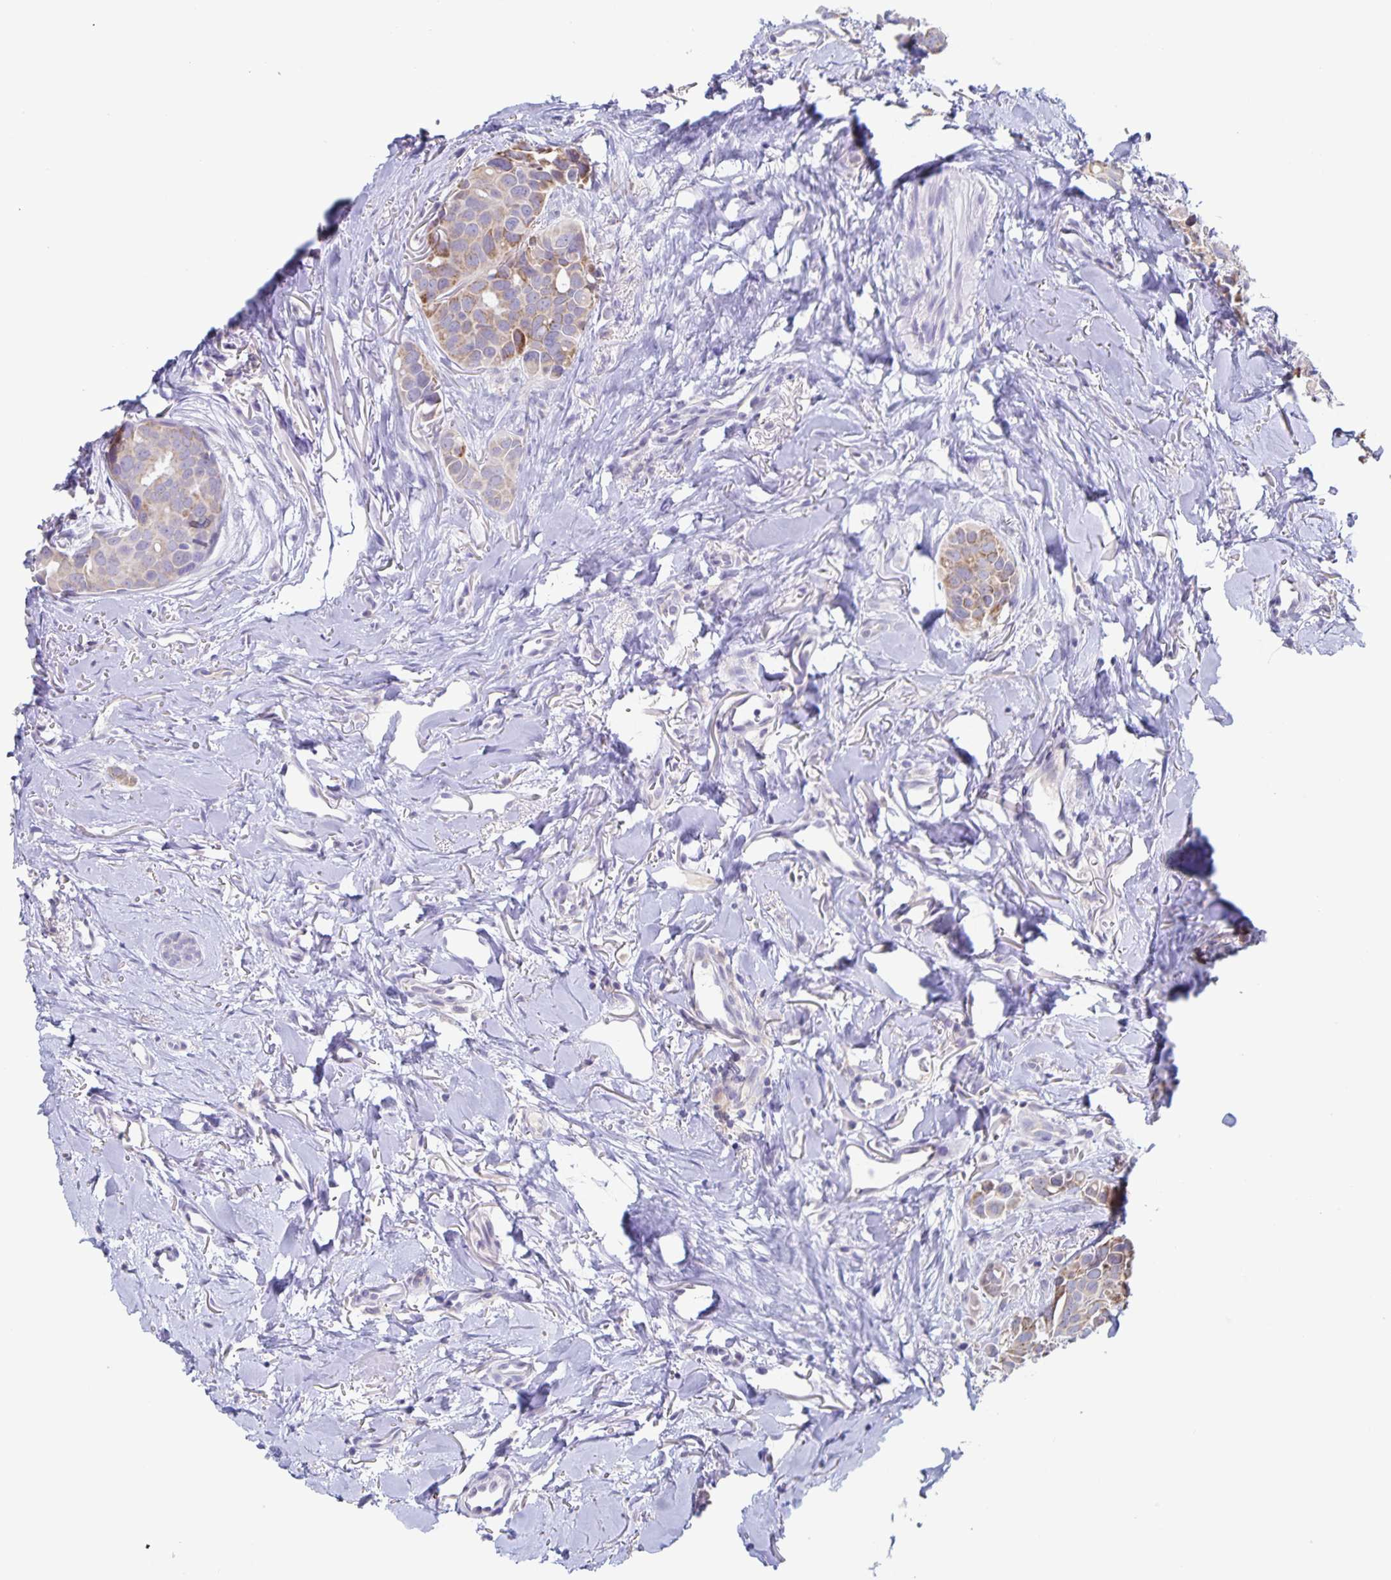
{"staining": {"intensity": "moderate", "quantity": "<25%", "location": "cytoplasmic/membranous"}, "tissue": "breast cancer", "cell_type": "Tumor cells", "image_type": "cancer", "snomed": [{"axis": "morphology", "description": "Duct carcinoma"}, {"axis": "topography", "description": "Breast"}], "caption": "The histopathology image exhibits staining of breast cancer (invasive ductal carcinoma), revealing moderate cytoplasmic/membranous protein positivity (brown color) within tumor cells.", "gene": "RPL36A", "patient": {"sex": "female", "age": 54}}